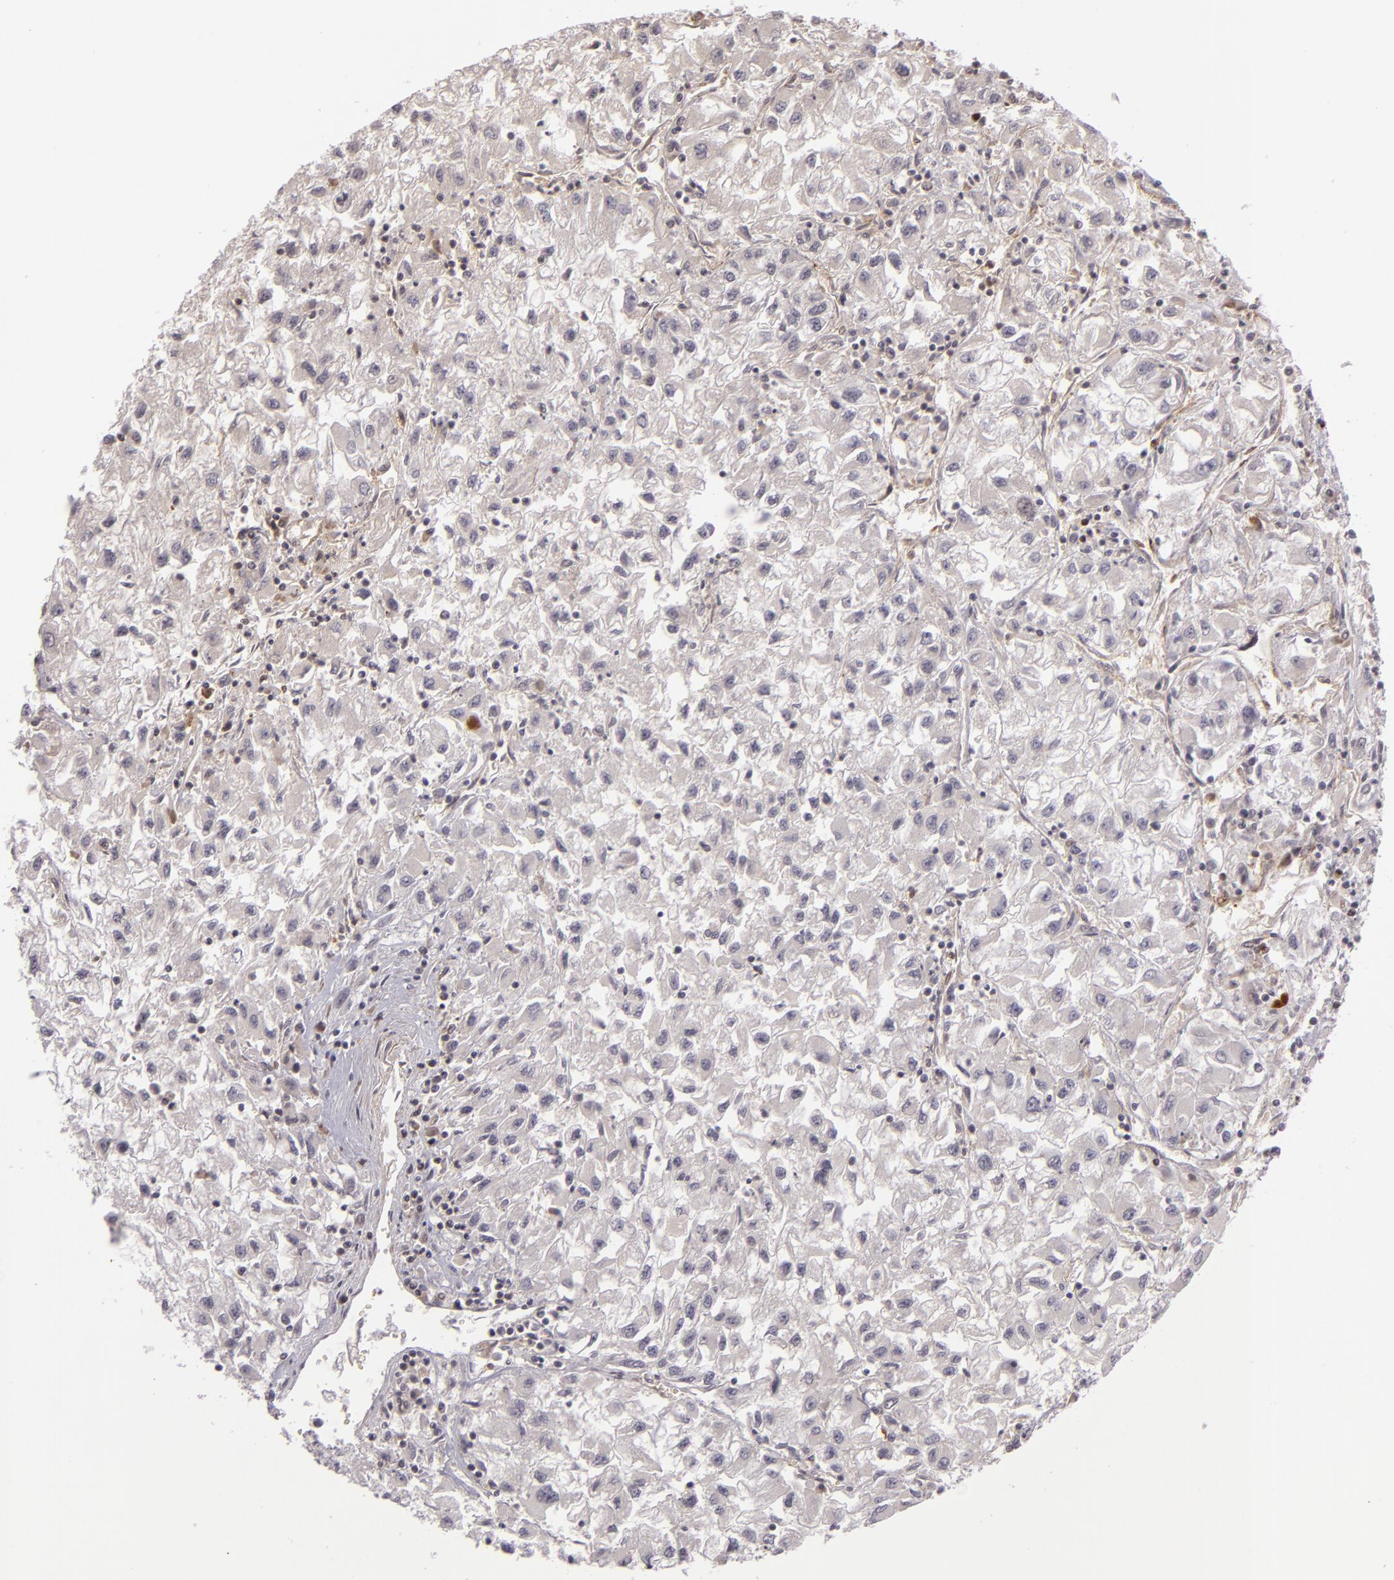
{"staining": {"intensity": "negative", "quantity": "none", "location": "none"}, "tissue": "renal cancer", "cell_type": "Tumor cells", "image_type": "cancer", "snomed": [{"axis": "morphology", "description": "Adenocarcinoma, NOS"}, {"axis": "topography", "description": "Kidney"}], "caption": "DAB (3,3'-diaminobenzidine) immunohistochemical staining of adenocarcinoma (renal) demonstrates no significant positivity in tumor cells.", "gene": "ZBTB33", "patient": {"sex": "male", "age": 59}}